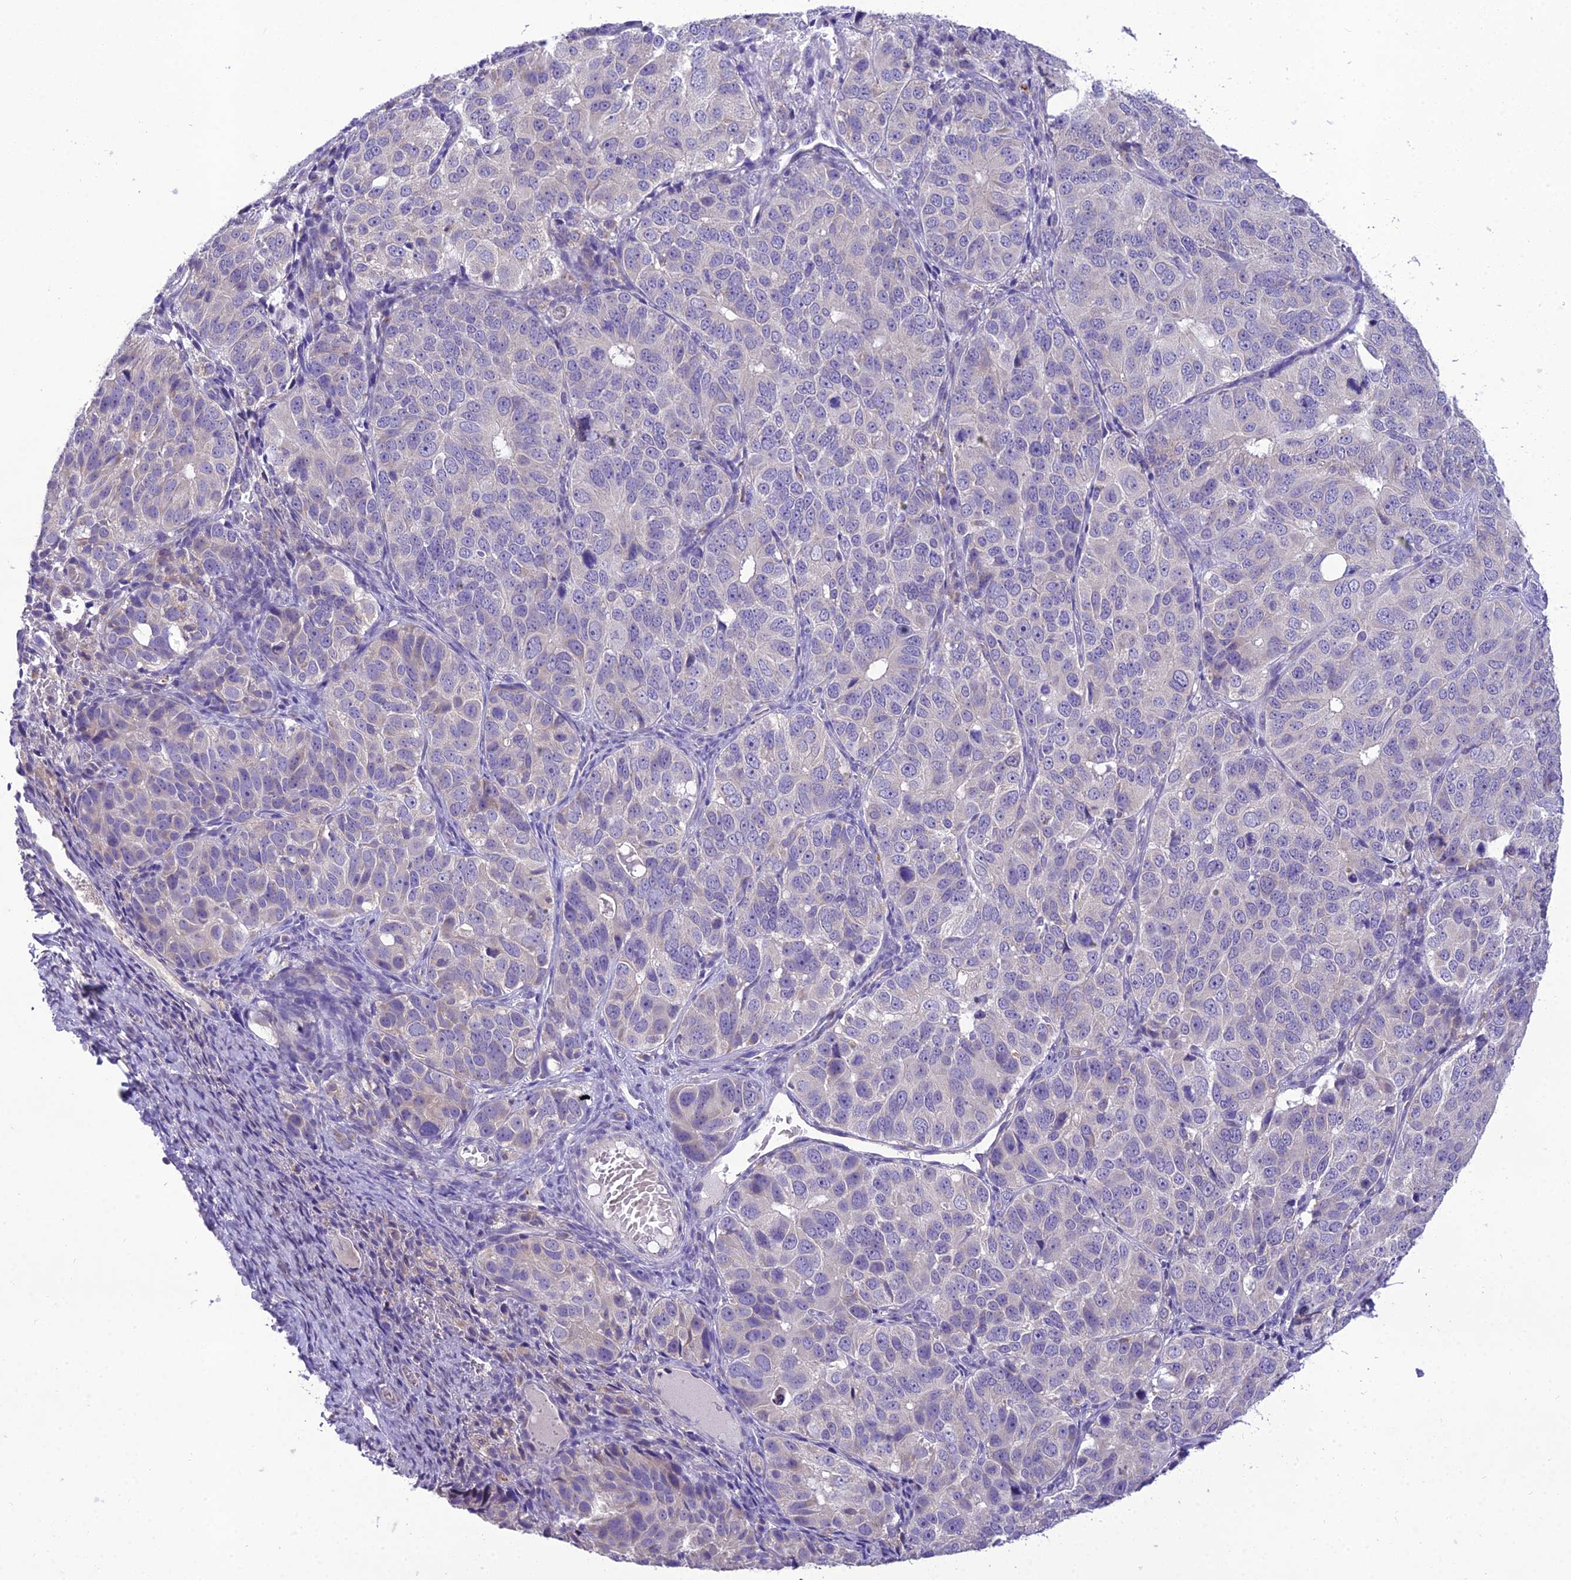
{"staining": {"intensity": "negative", "quantity": "none", "location": "none"}, "tissue": "ovarian cancer", "cell_type": "Tumor cells", "image_type": "cancer", "snomed": [{"axis": "morphology", "description": "Carcinoma, endometroid"}, {"axis": "topography", "description": "Ovary"}], "caption": "Immunohistochemical staining of human ovarian cancer reveals no significant expression in tumor cells.", "gene": "MIIP", "patient": {"sex": "female", "age": 51}}